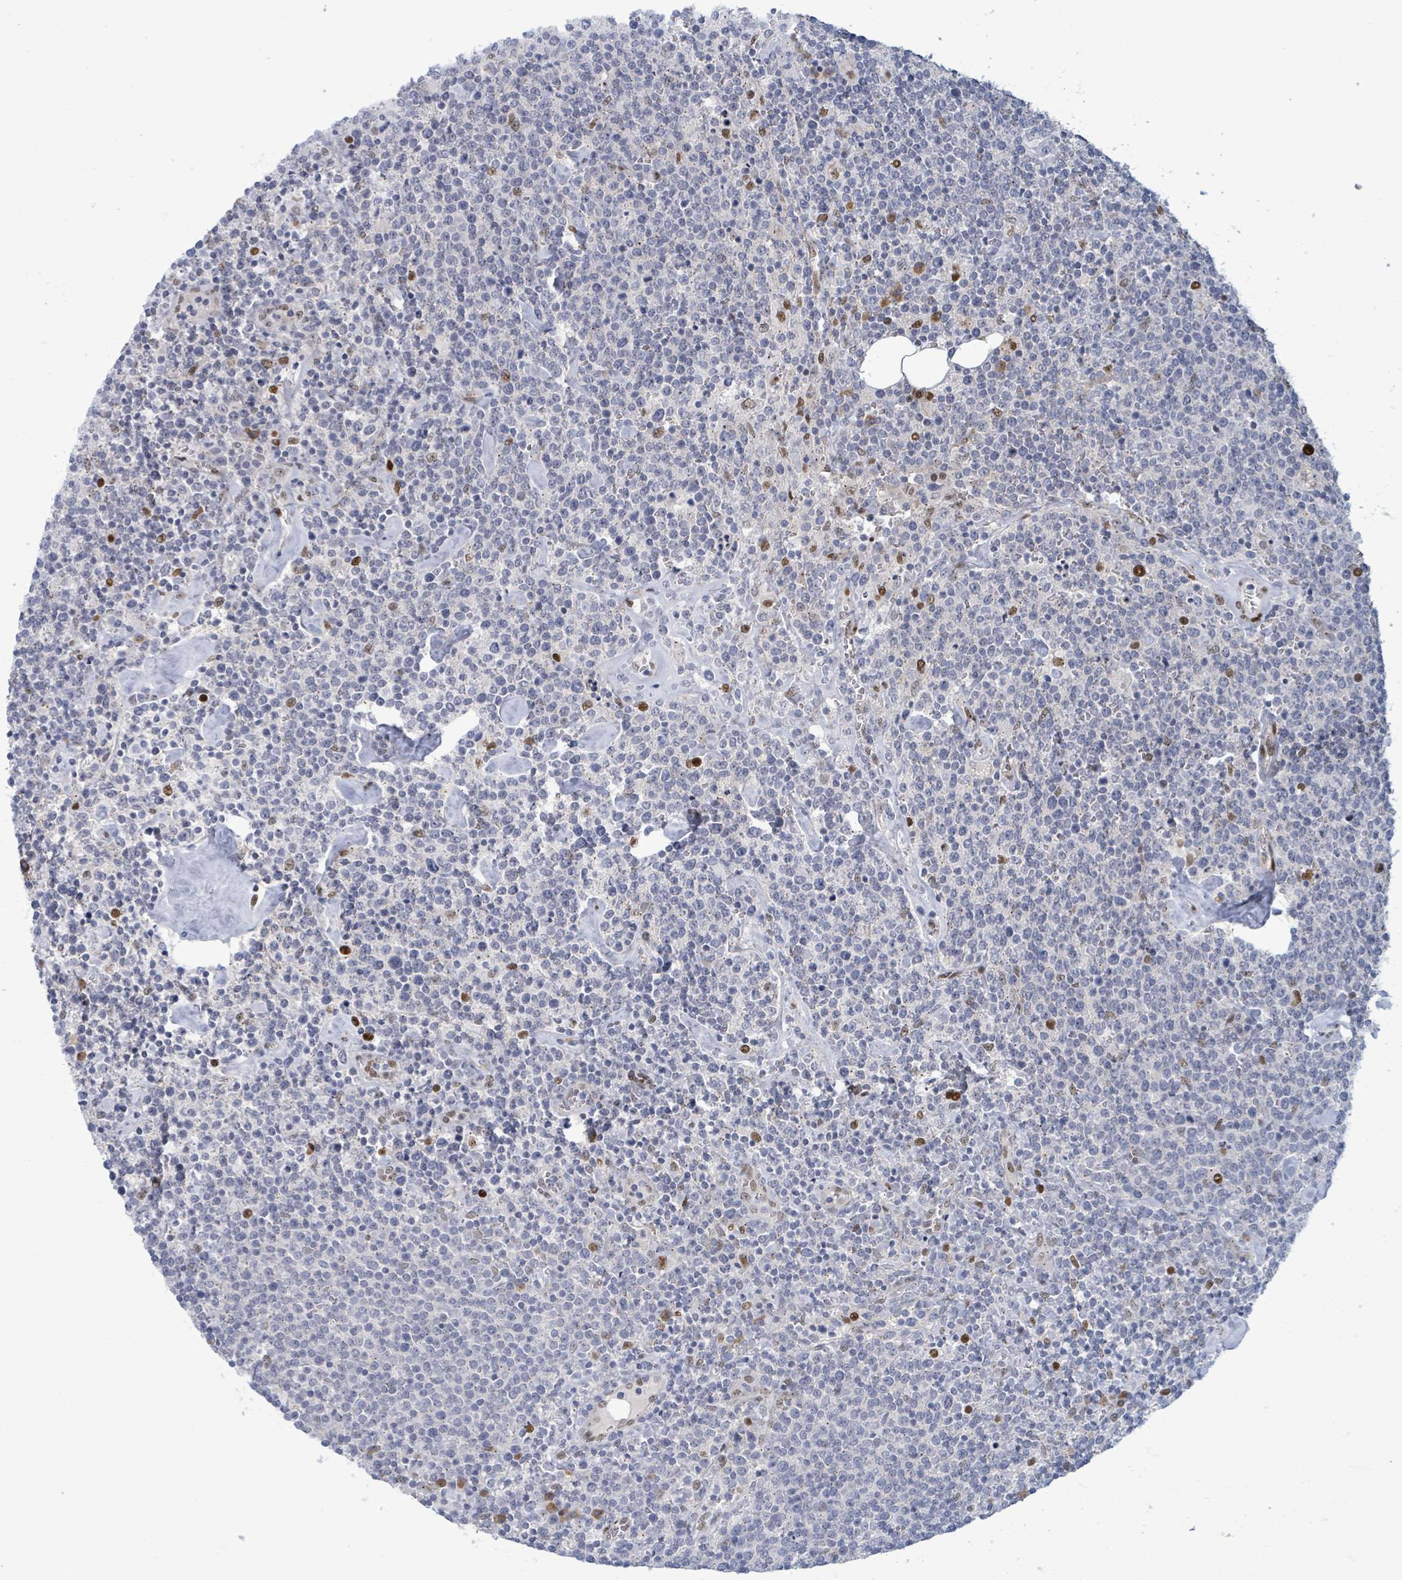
{"staining": {"intensity": "negative", "quantity": "none", "location": "none"}, "tissue": "lymphoma", "cell_type": "Tumor cells", "image_type": "cancer", "snomed": [{"axis": "morphology", "description": "Malignant lymphoma, non-Hodgkin's type, High grade"}, {"axis": "topography", "description": "Lymph node"}], "caption": "Tumor cells show no significant staining in malignant lymphoma, non-Hodgkin's type (high-grade). (Stains: DAB (3,3'-diaminobenzidine) immunohistochemistry with hematoxylin counter stain, Microscopy: brightfield microscopy at high magnification).", "gene": "TUSC1", "patient": {"sex": "male", "age": 61}}